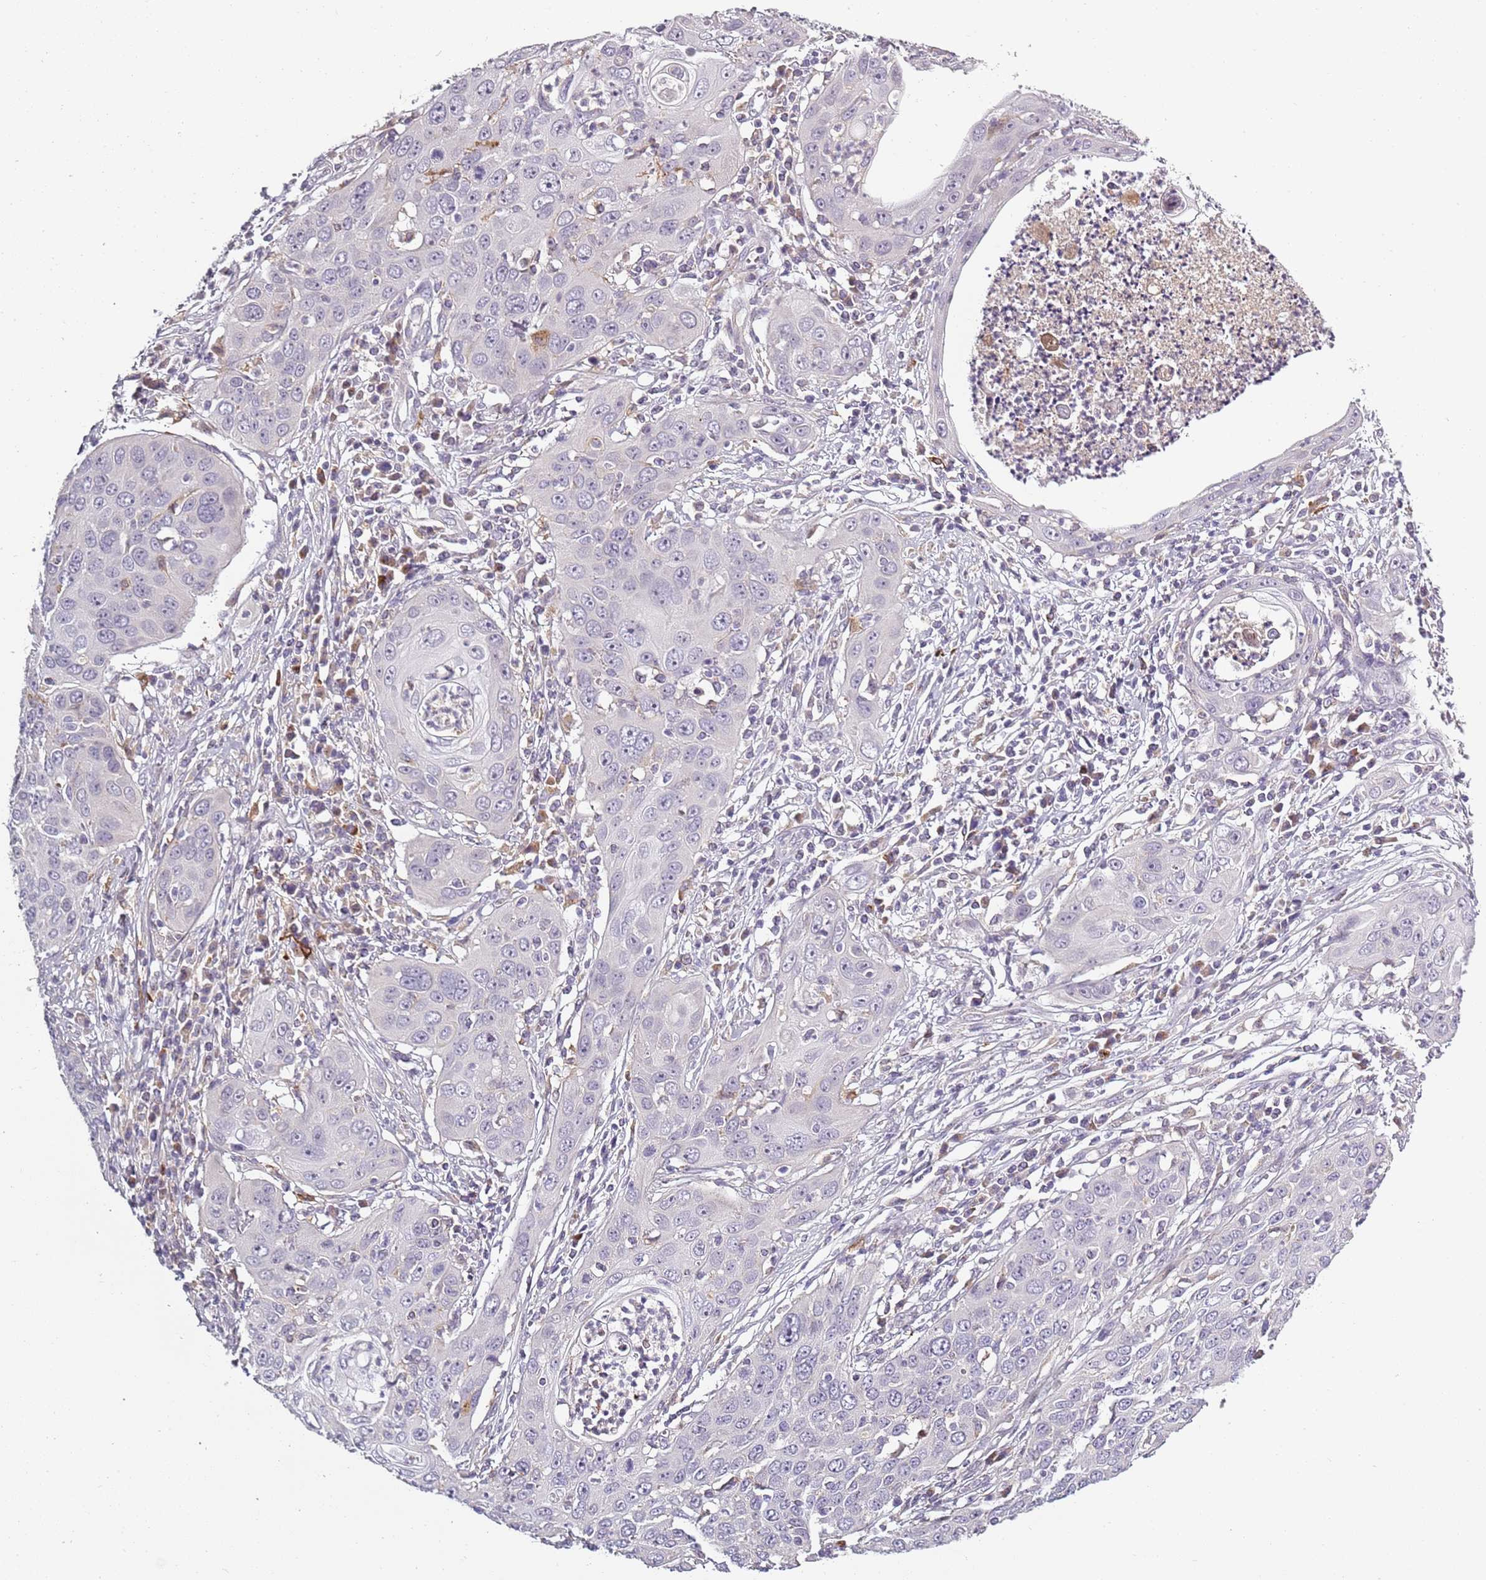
{"staining": {"intensity": "negative", "quantity": "none", "location": "none"}, "tissue": "cervical cancer", "cell_type": "Tumor cells", "image_type": "cancer", "snomed": [{"axis": "morphology", "description": "Squamous cell carcinoma, NOS"}, {"axis": "topography", "description": "Cervix"}], "caption": "Immunohistochemistry photomicrograph of neoplastic tissue: human cervical cancer stained with DAB (3,3'-diaminobenzidine) demonstrates no significant protein staining in tumor cells.", "gene": "CC2D2B", "patient": {"sex": "female", "age": 36}}